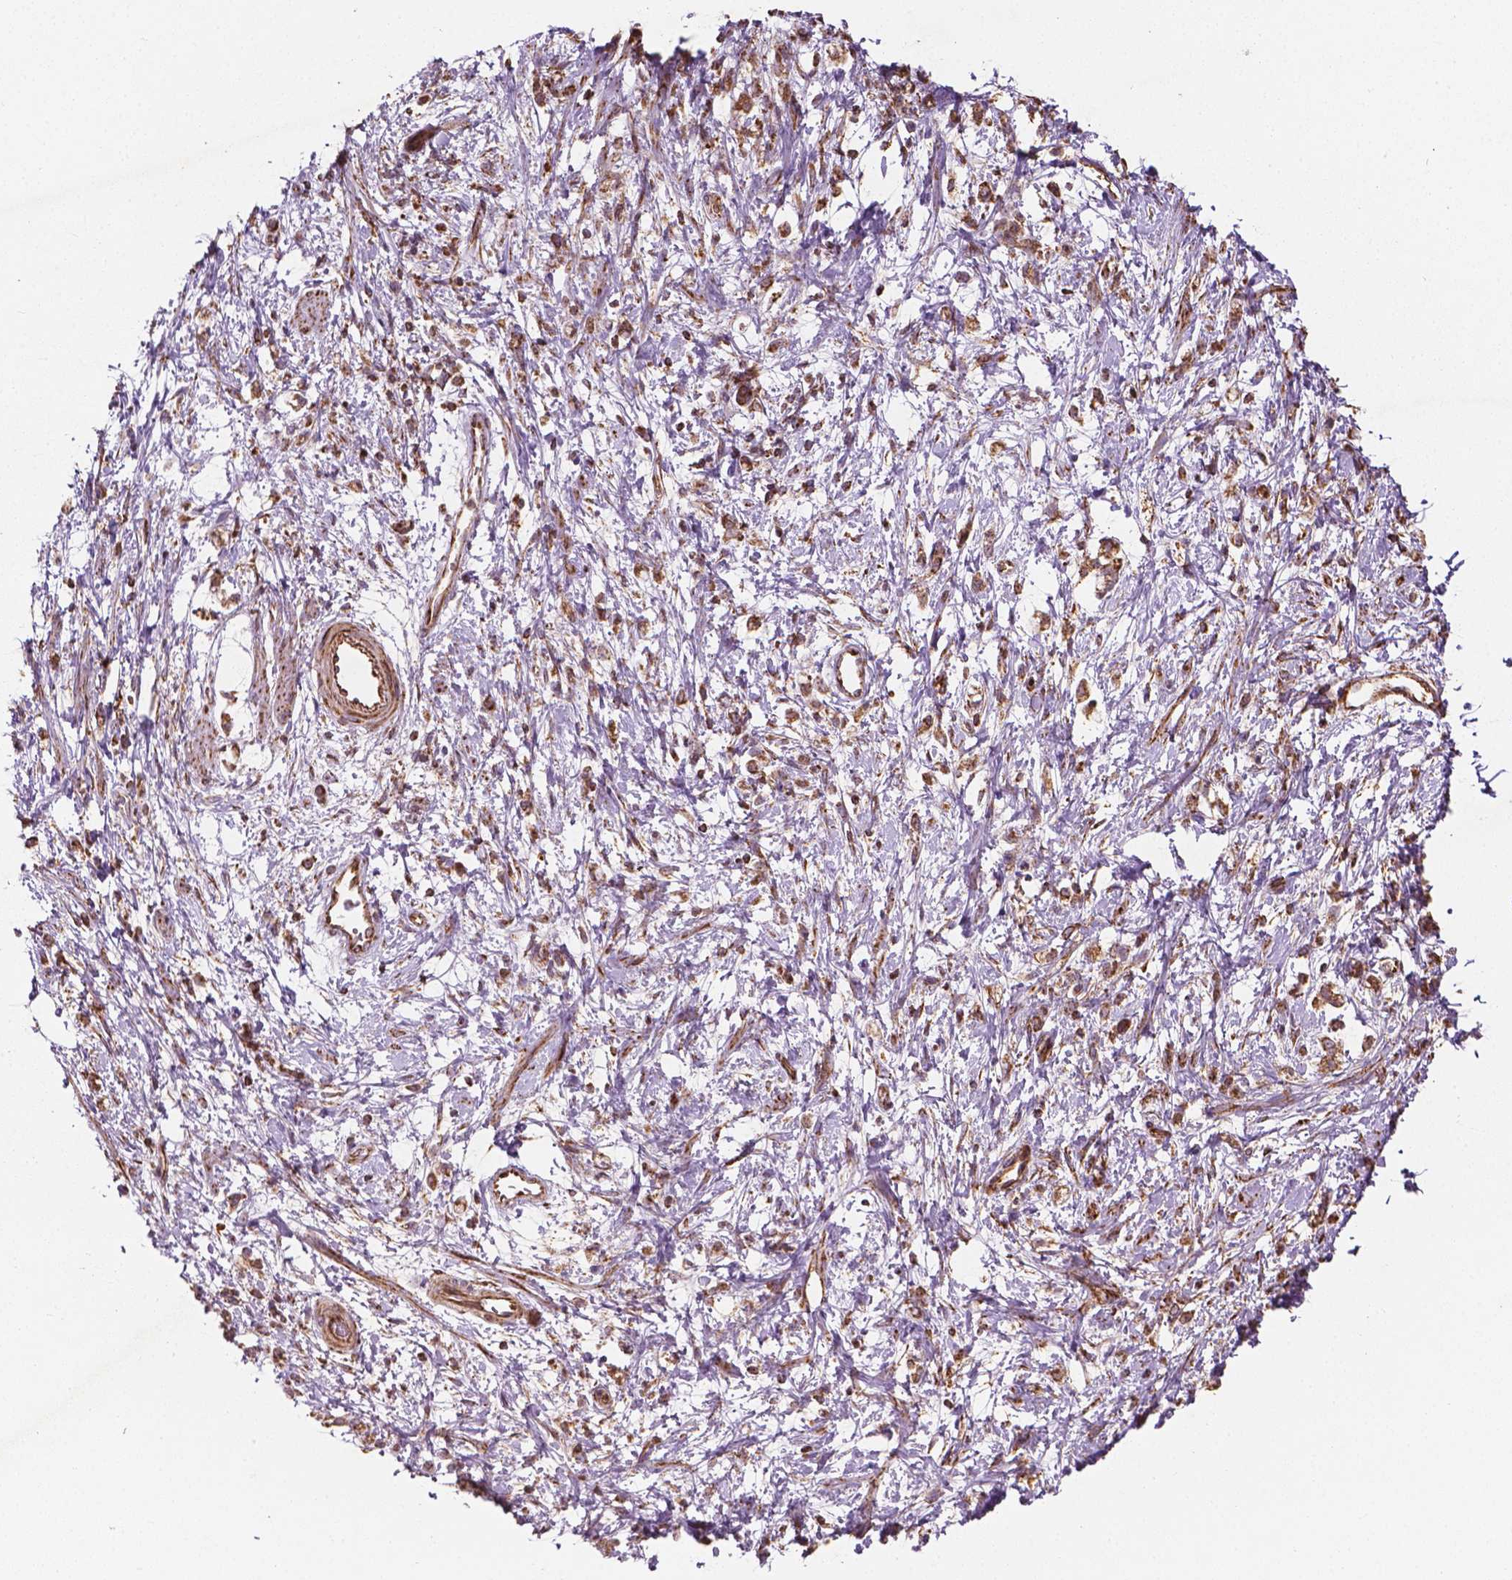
{"staining": {"intensity": "moderate", "quantity": ">75%", "location": "cytoplasmic/membranous"}, "tissue": "stomach cancer", "cell_type": "Tumor cells", "image_type": "cancer", "snomed": [{"axis": "morphology", "description": "Adenocarcinoma, NOS"}, {"axis": "topography", "description": "Stomach"}], "caption": "This photomicrograph exhibits immunohistochemistry staining of stomach adenocarcinoma, with medium moderate cytoplasmic/membranous positivity in approximately >75% of tumor cells.", "gene": "HS3ST3A1", "patient": {"sex": "female", "age": 60}}